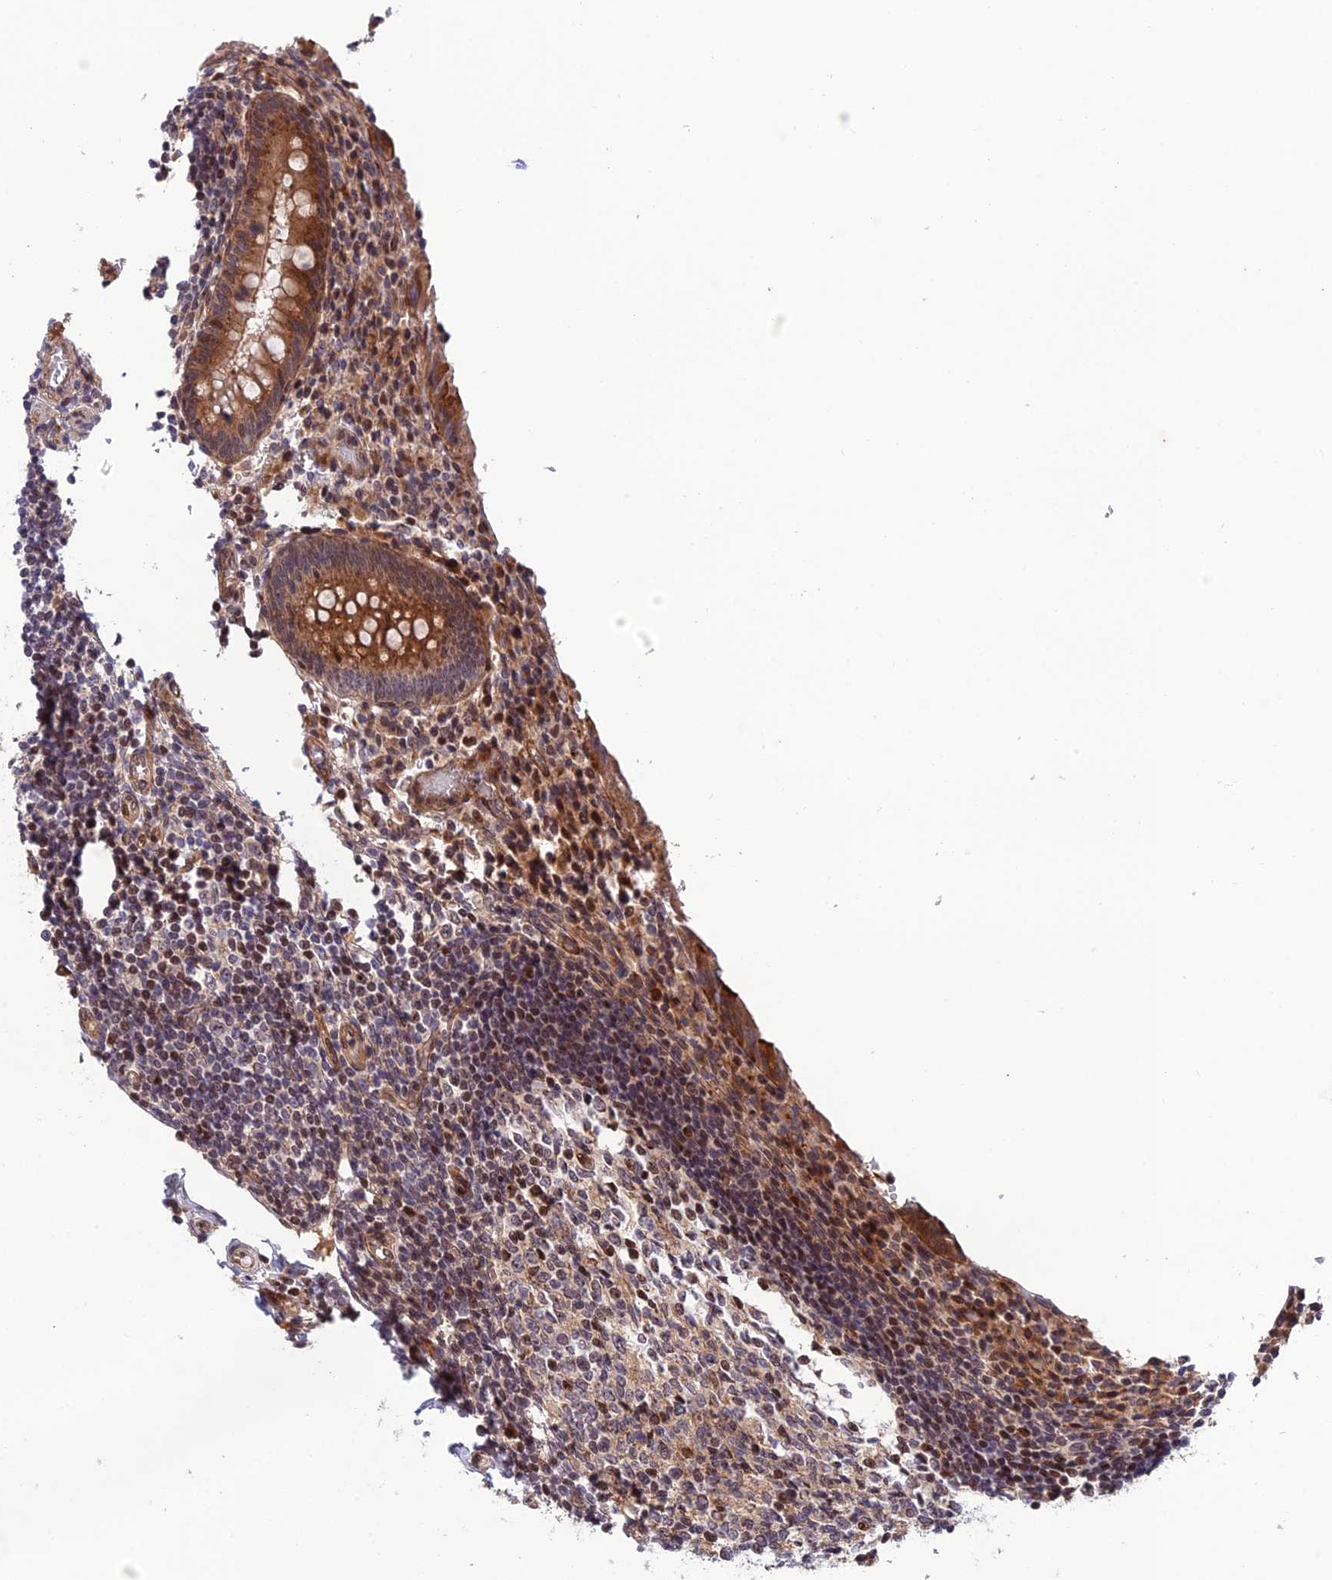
{"staining": {"intensity": "moderate", "quantity": ">75%", "location": "cytoplasmic/membranous,nuclear"}, "tissue": "appendix", "cell_type": "Glandular cells", "image_type": "normal", "snomed": [{"axis": "morphology", "description": "Normal tissue, NOS"}, {"axis": "topography", "description": "Appendix"}], "caption": "DAB immunohistochemical staining of unremarkable human appendix shows moderate cytoplasmic/membranous,nuclear protein expression in approximately >75% of glandular cells.", "gene": "SMIM7", "patient": {"sex": "female", "age": 17}}